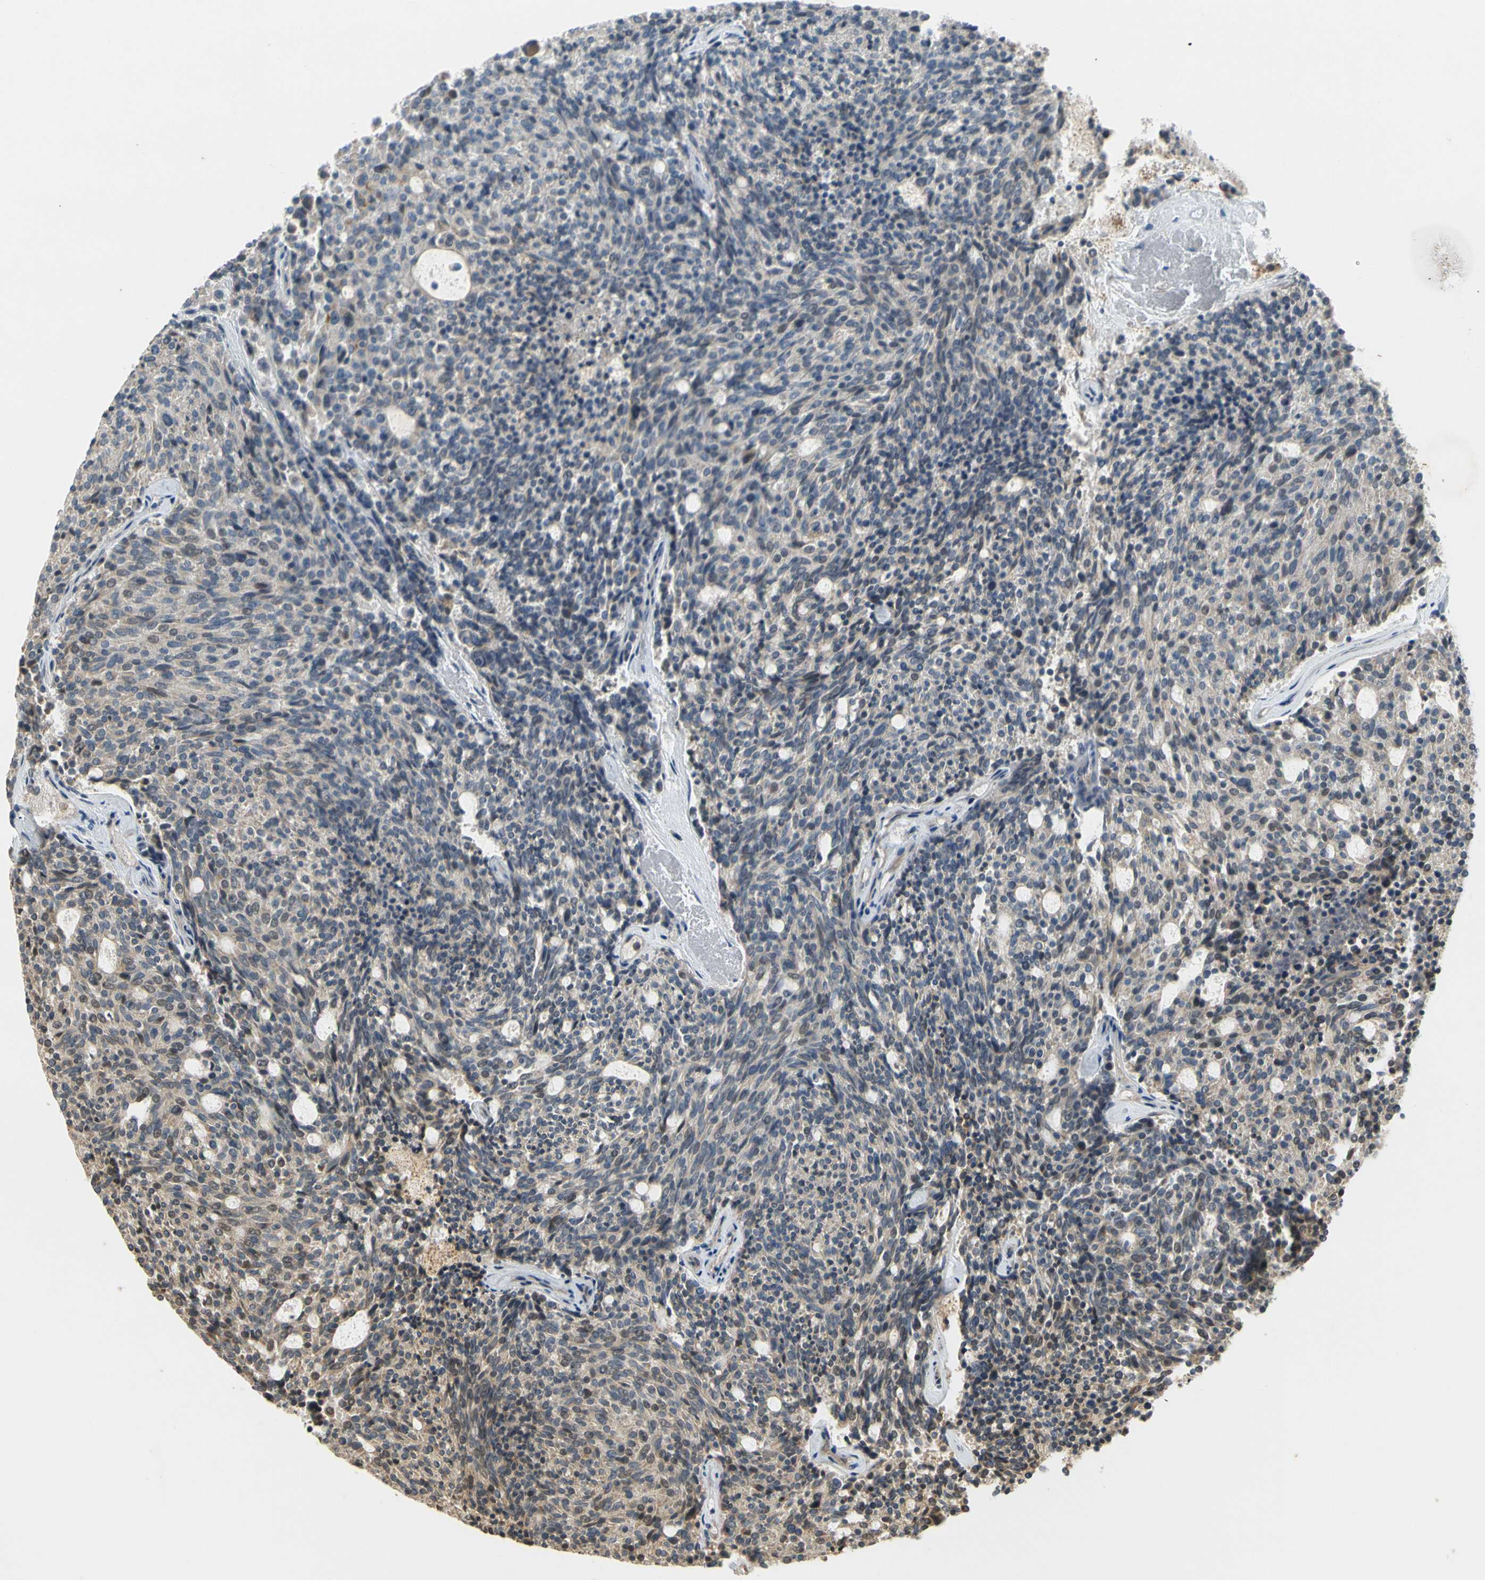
{"staining": {"intensity": "weak", "quantity": ">75%", "location": "cytoplasmic/membranous"}, "tissue": "carcinoid", "cell_type": "Tumor cells", "image_type": "cancer", "snomed": [{"axis": "morphology", "description": "Carcinoid, malignant, NOS"}, {"axis": "topography", "description": "Pancreas"}], "caption": "A brown stain shows weak cytoplasmic/membranous positivity of a protein in carcinoid tumor cells.", "gene": "ATP2C1", "patient": {"sex": "female", "age": 54}}